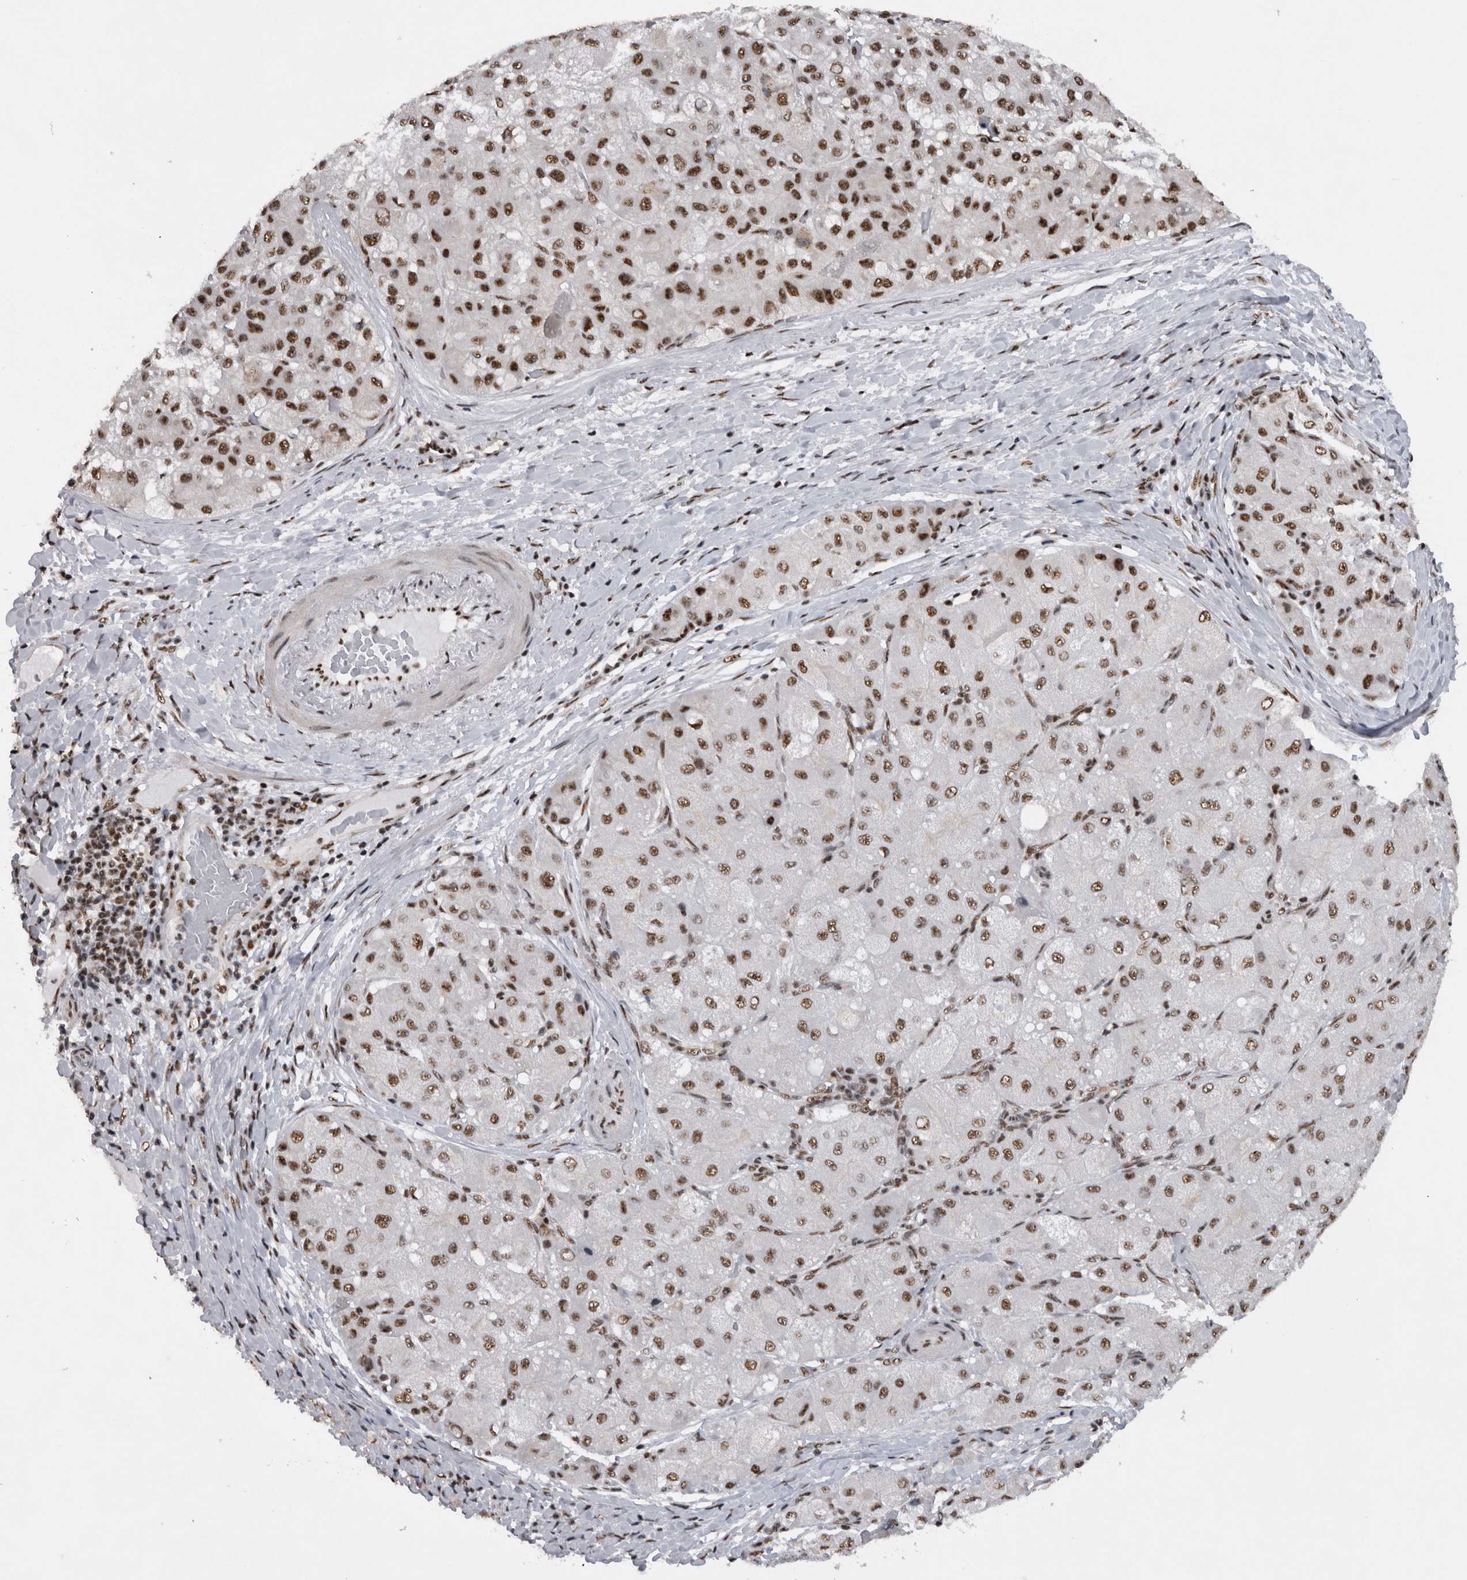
{"staining": {"intensity": "moderate", "quantity": ">75%", "location": "nuclear"}, "tissue": "liver cancer", "cell_type": "Tumor cells", "image_type": "cancer", "snomed": [{"axis": "morphology", "description": "Carcinoma, Hepatocellular, NOS"}, {"axis": "topography", "description": "Liver"}], "caption": "Liver hepatocellular carcinoma was stained to show a protein in brown. There is medium levels of moderate nuclear expression in approximately >75% of tumor cells. (brown staining indicates protein expression, while blue staining denotes nuclei).", "gene": "CDK11A", "patient": {"sex": "male", "age": 80}}